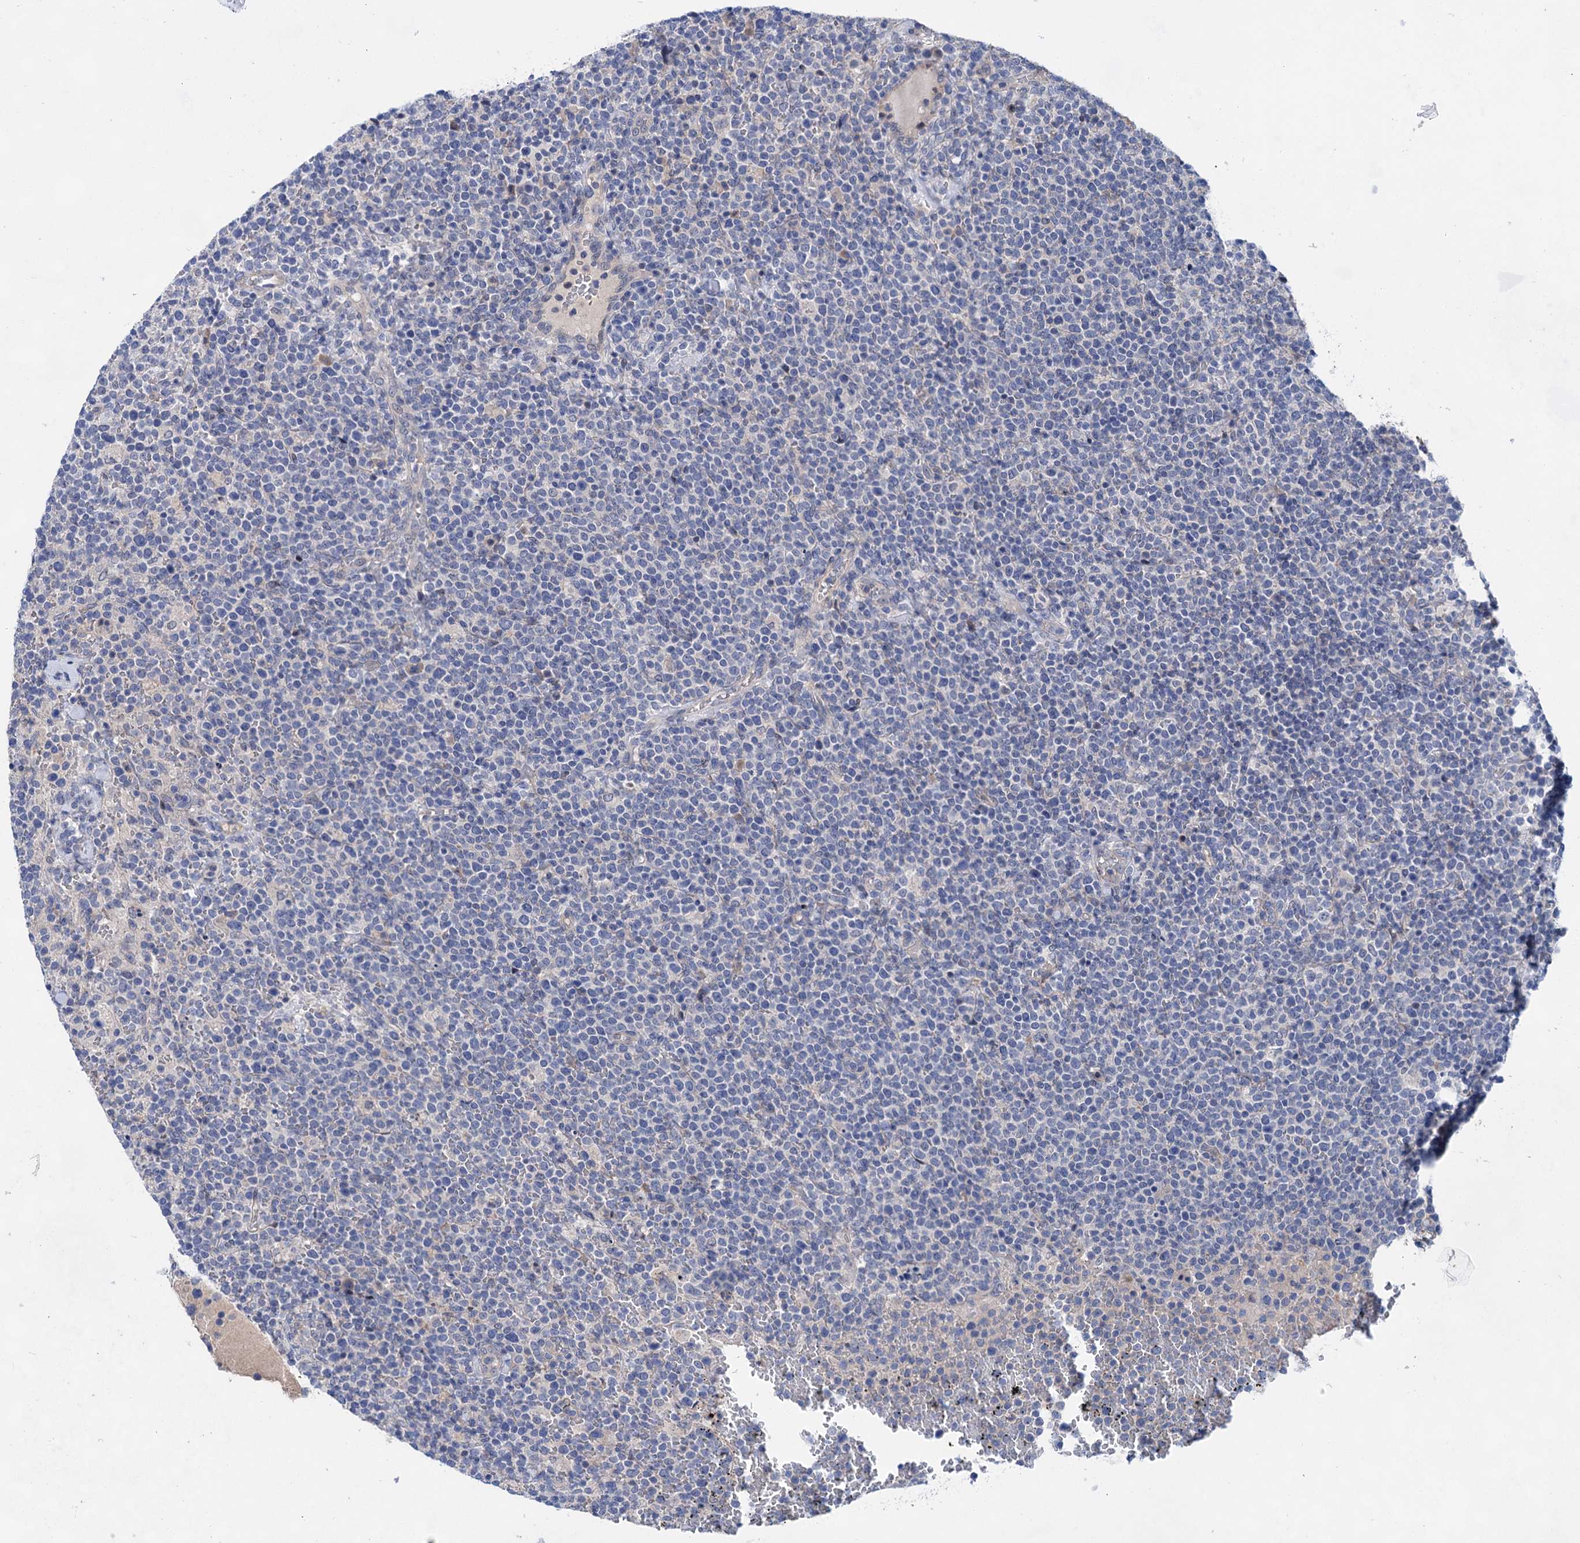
{"staining": {"intensity": "negative", "quantity": "none", "location": "none"}, "tissue": "lymphoma", "cell_type": "Tumor cells", "image_type": "cancer", "snomed": [{"axis": "morphology", "description": "Malignant lymphoma, non-Hodgkin's type, High grade"}, {"axis": "topography", "description": "Lymph node"}], "caption": "The immunohistochemistry (IHC) histopathology image has no significant expression in tumor cells of malignant lymphoma, non-Hodgkin's type (high-grade) tissue.", "gene": "MORN3", "patient": {"sex": "male", "age": 61}}